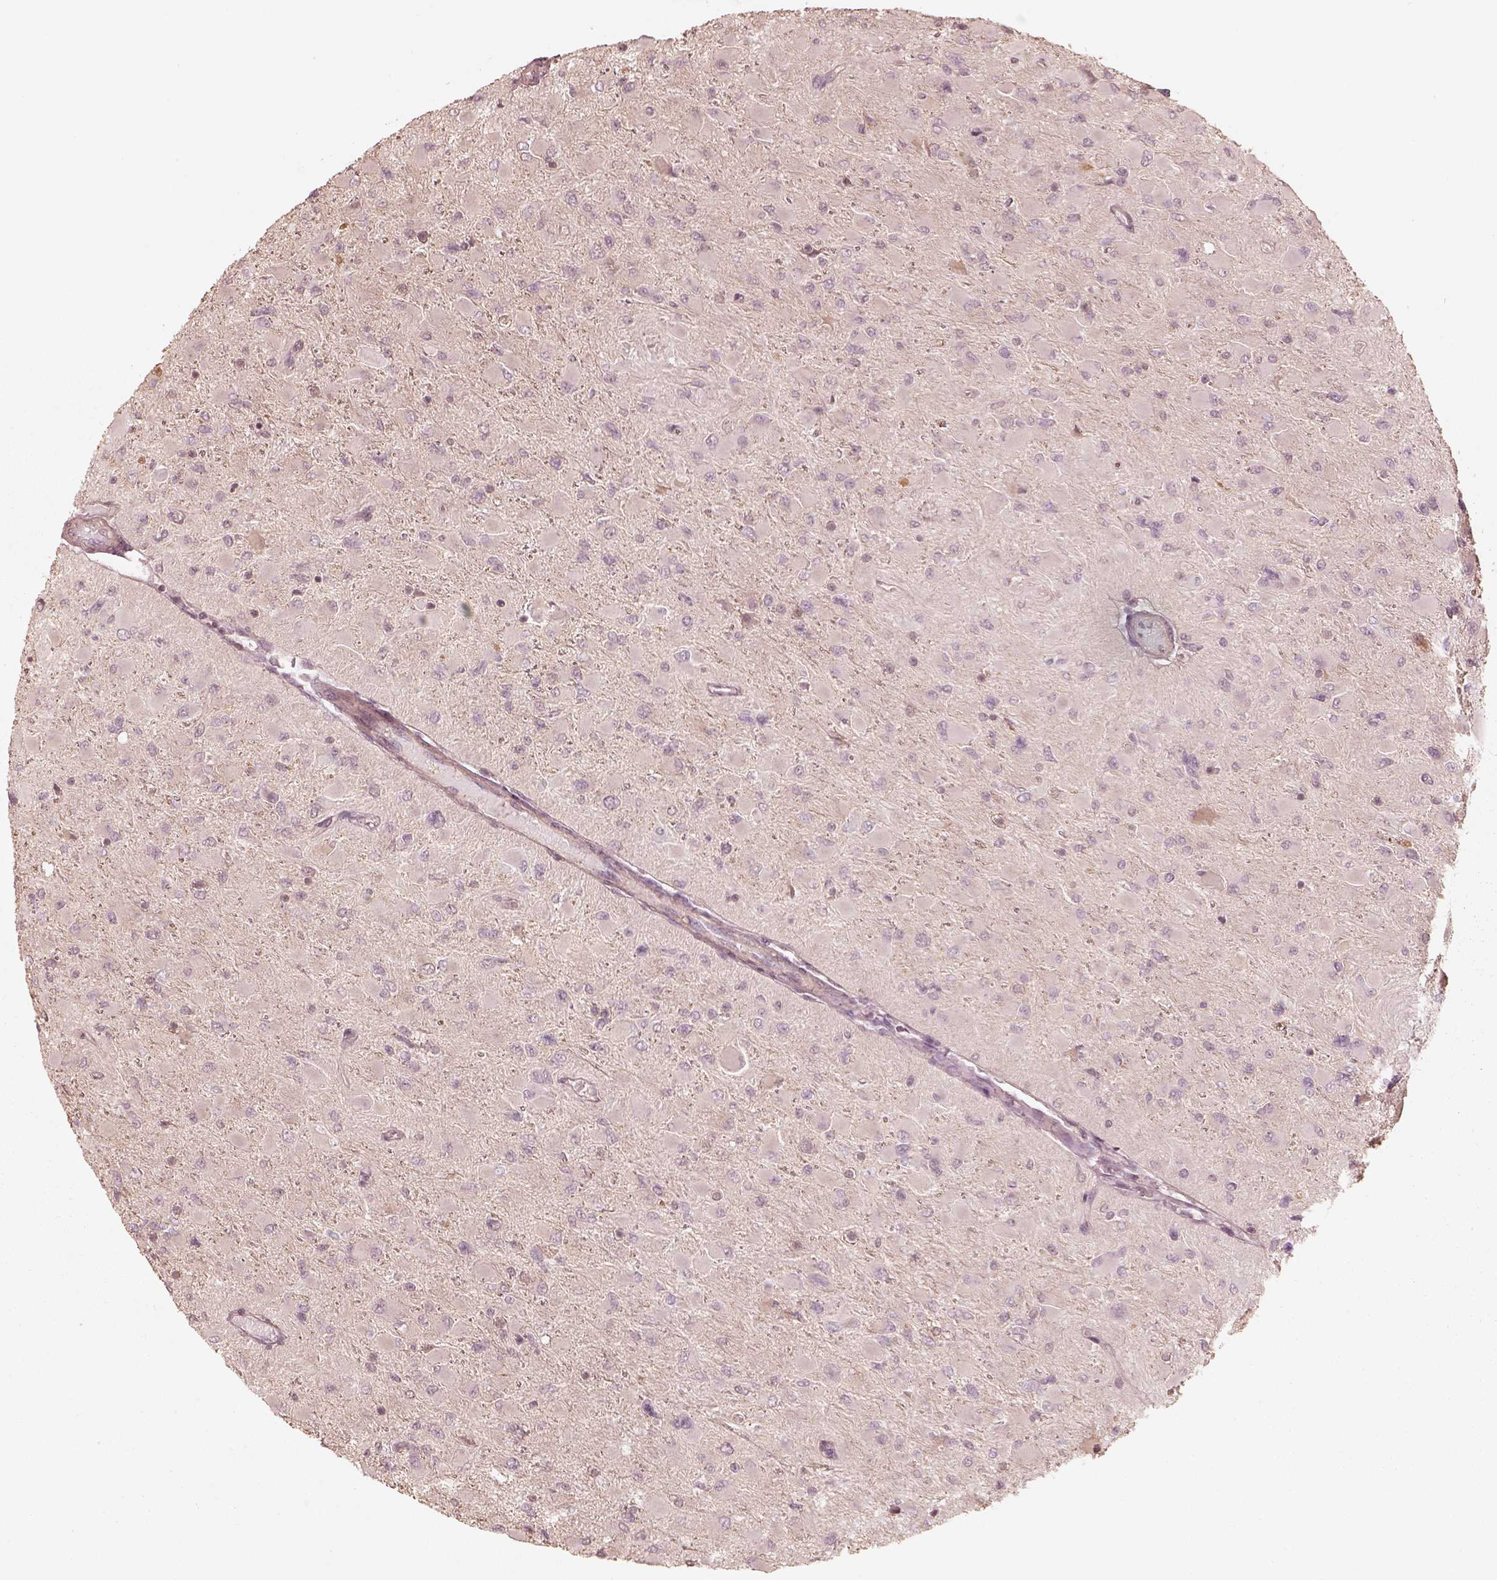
{"staining": {"intensity": "negative", "quantity": "none", "location": "none"}, "tissue": "glioma", "cell_type": "Tumor cells", "image_type": "cancer", "snomed": [{"axis": "morphology", "description": "Glioma, malignant, High grade"}, {"axis": "topography", "description": "Cerebral cortex"}], "caption": "DAB (3,3'-diaminobenzidine) immunohistochemical staining of human glioma exhibits no significant staining in tumor cells.", "gene": "KIF5C", "patient": {"sex": "female", "age": 36}}